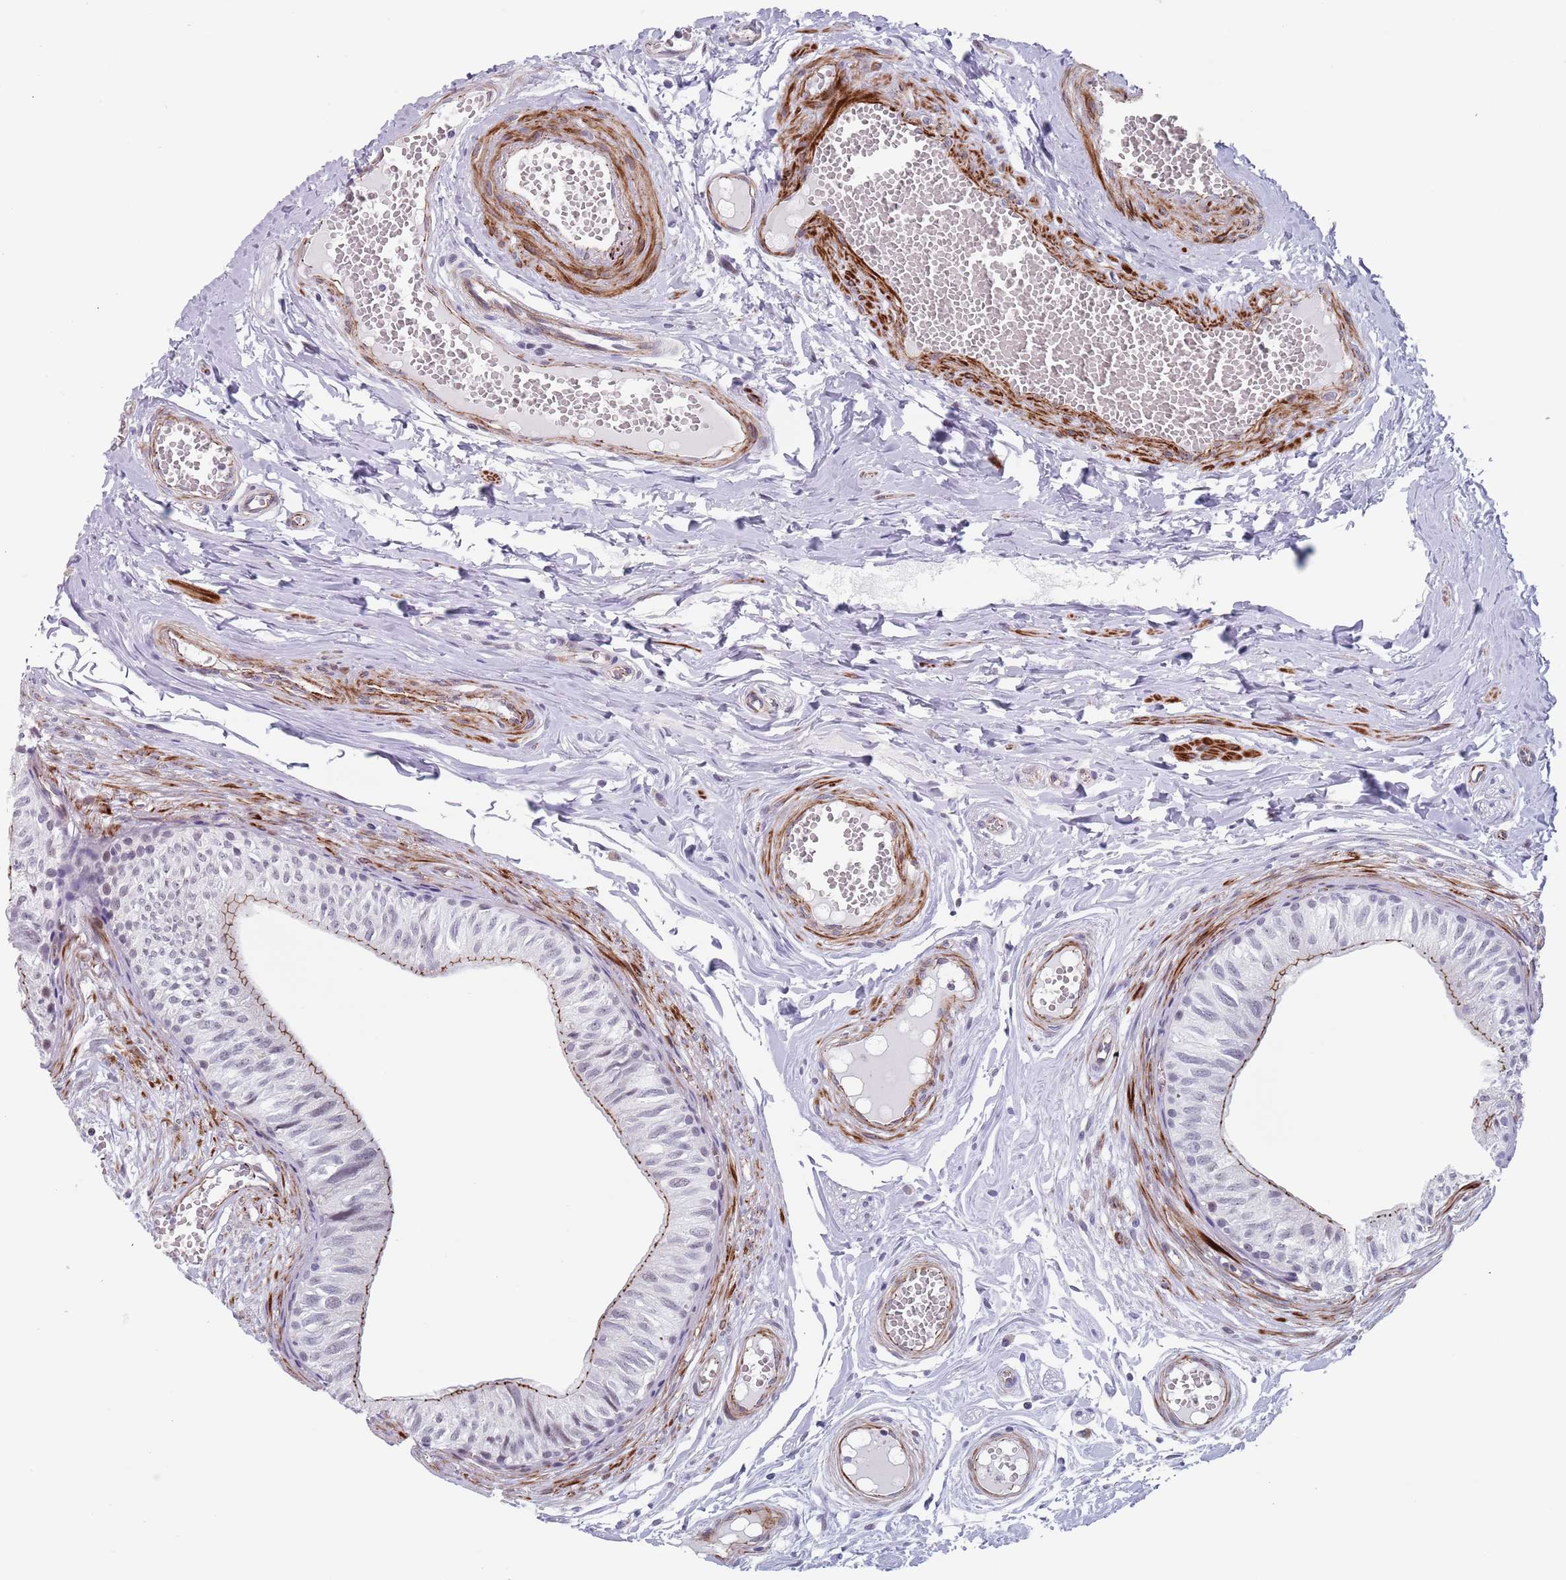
{"staining": {"intensity": "strong", "quantity": "25%-75%", "location": "cytoplasmic/membranous,nuclear"}, "tissue": "epididymis", "cell_type": "Glandular cells", "image_type": "normal", "snomed": [{"axis": "morphology", "description": "Normal tissue, NOS"}, {"axis": "topography", "description": "Epididymis"}], "caption": "Immunohistochemistry staining of benign epididymis, which reveals high levels of strong cytoplasmic/membranous,nuclear positivity in approximately 25%-75% of glandular cells indicating strong cytoplasmic/membranous,nuclear protein positivity. The staining was performed using DAB (brown) for protein detection and nuclei were counterstained in hematoxylin (blue).", "gene": "OR5A2", "patient": {"sex": "male", "age": 37}}